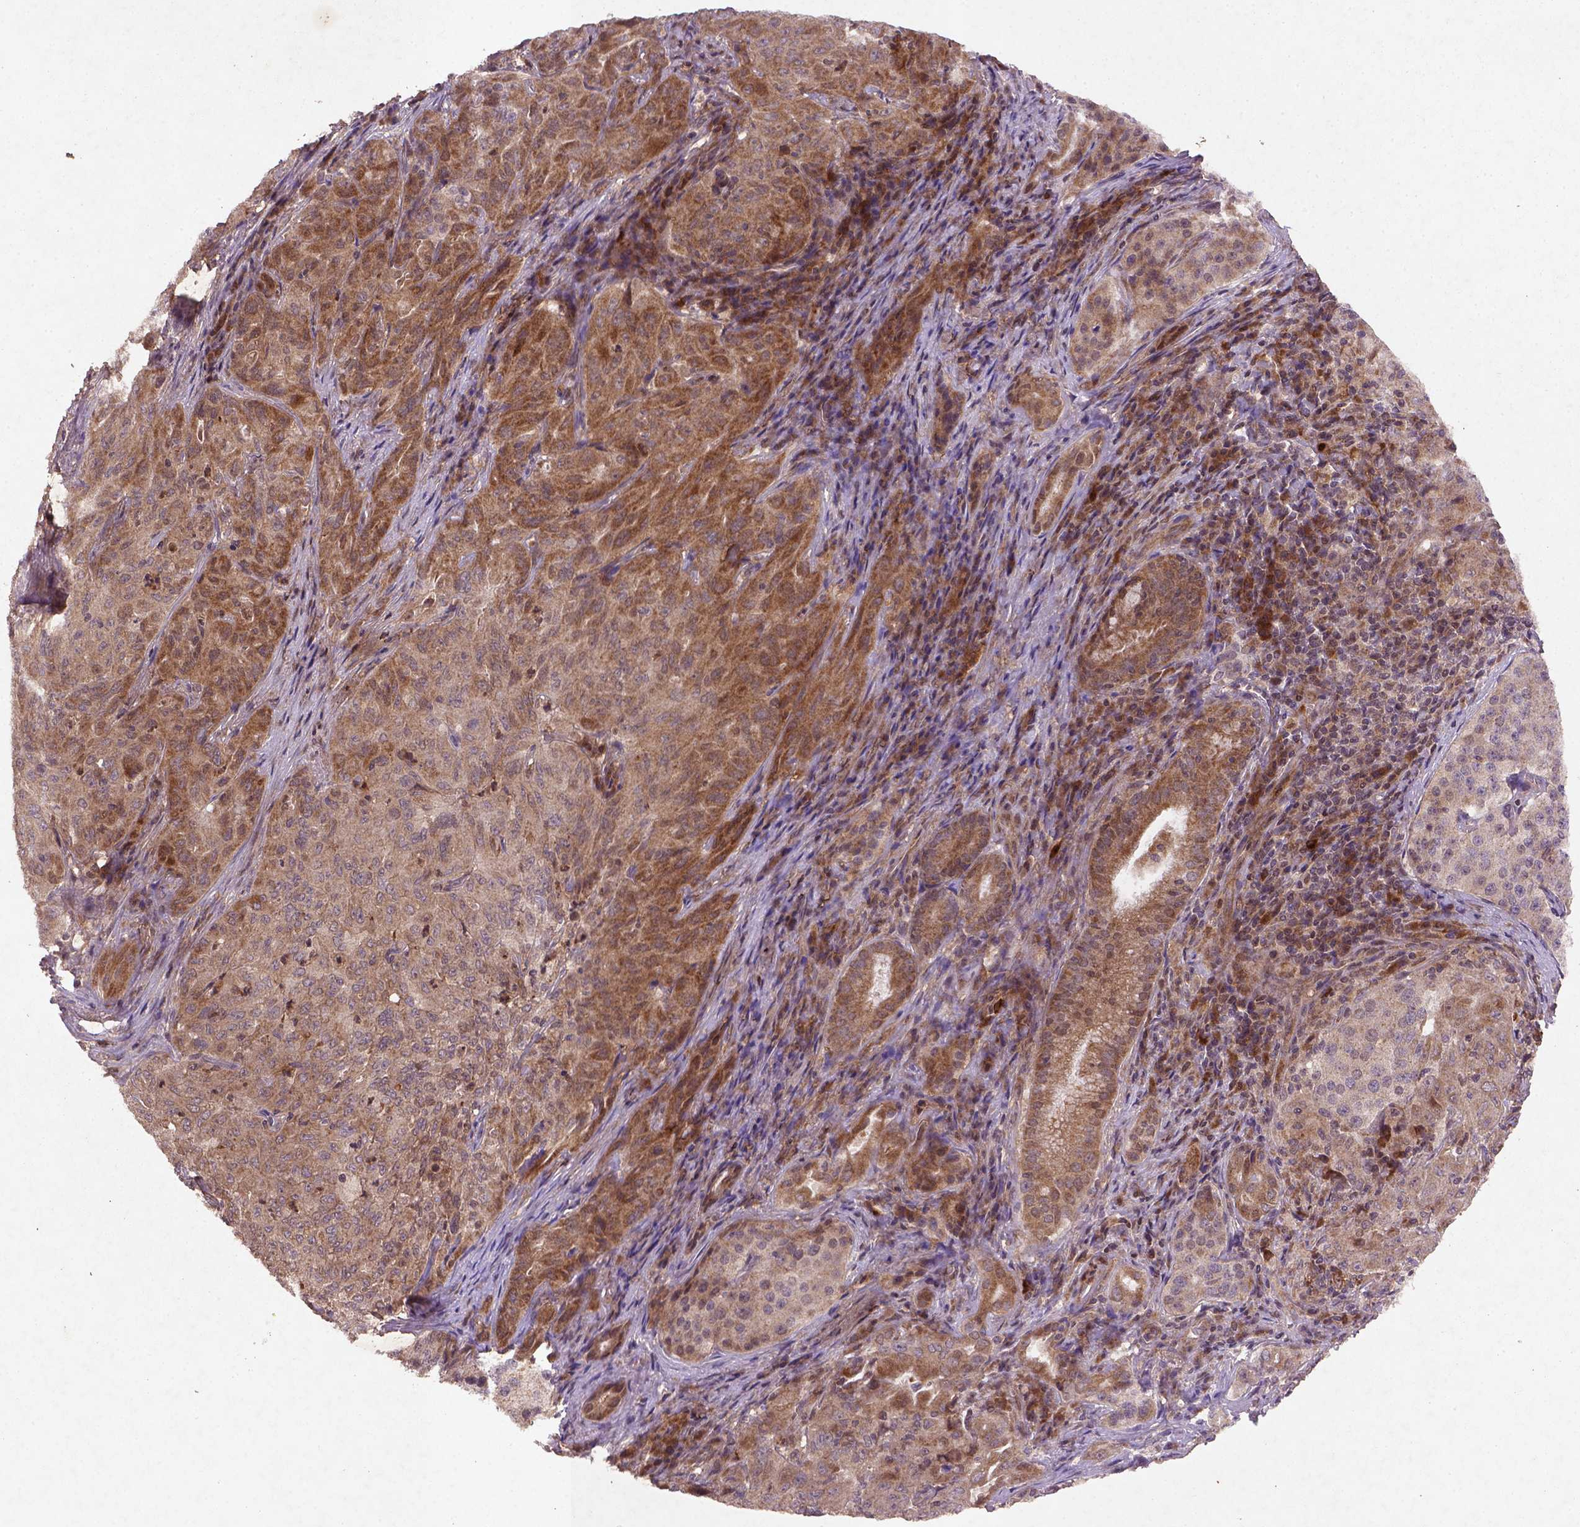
{"staining": {"intensity": "moderate", "quantity": "25%-75%", "location": "cytoplasmic/membranous"}, "tissue": "pancreatic cancer", "cell_type": "Tumor cells", "image_type": "cancer", "snomed": [{"axis": "morphology", "description": "Adenocarcinoma, NOS"}, {"axis": "topography", "description": "Pancreas"}], "caption": "Protein expression by immunohistochemistry (IHC) exhibits moderate cytoplasmic/membranous staining in about 25%-75% of tumor cells in pancreatic cancer.", "gene": "NIPAL2", "patient": {"sex": "male", "age": 63}}